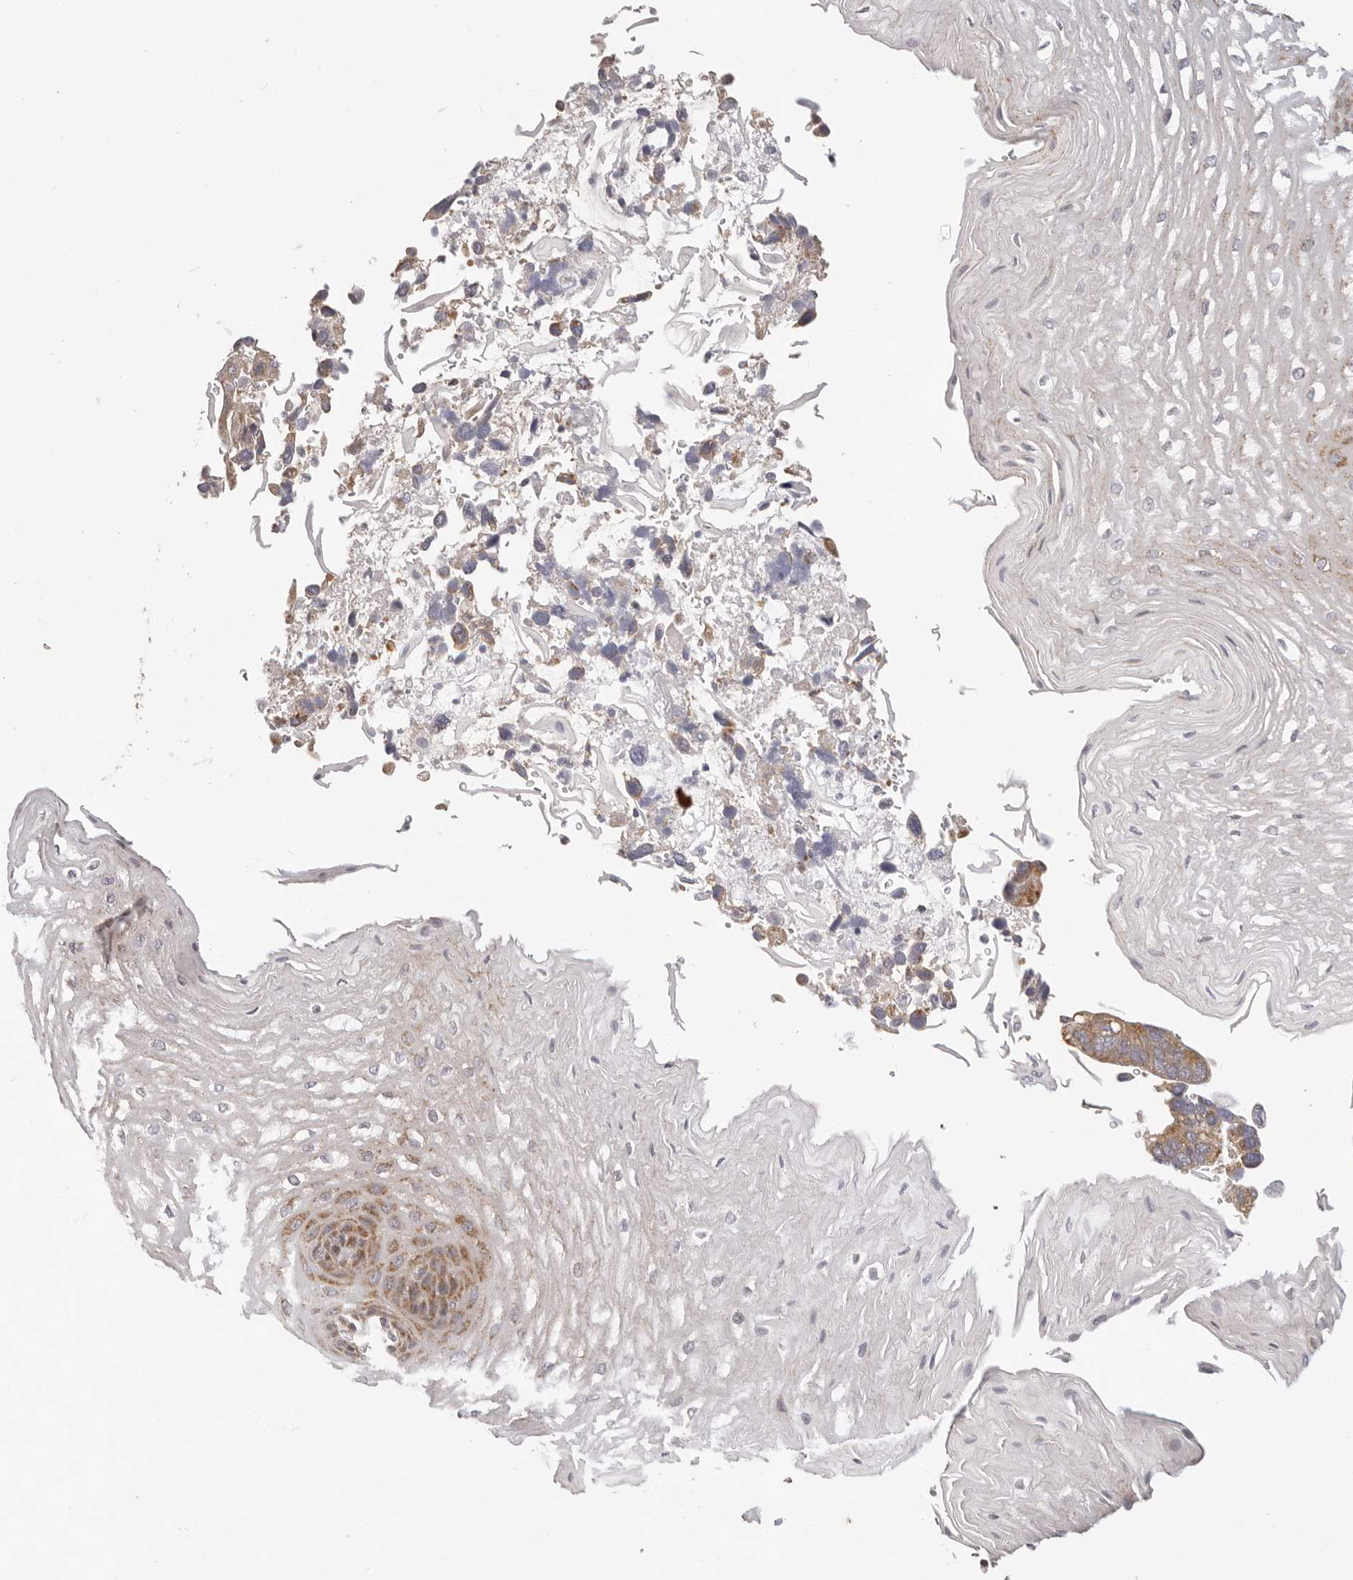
{"staining": {"intensity": "moderate", "quantity": "25%-75%", "location": "cytoplasmic/membranous"}, "tissue": "esophagus", "cell_type": "Squamous epithelial cells", "image_type": "normal", "snomed": [{"axis": "morphology", "description": "Normal tissue, NOS"}, {"axis": "topography", "description": "Esophagus"}], "caption": "Esophagus stained with DAB (3,3'-diaminobenzidine) immunohistochemistry exhibits medium levels of moderate cytoplasmic/membranous expression in approximately 25%-75% of squamous epithelial cells.", "gene": "KCMF1", "patient": {"sex": "male", "age": 54}}